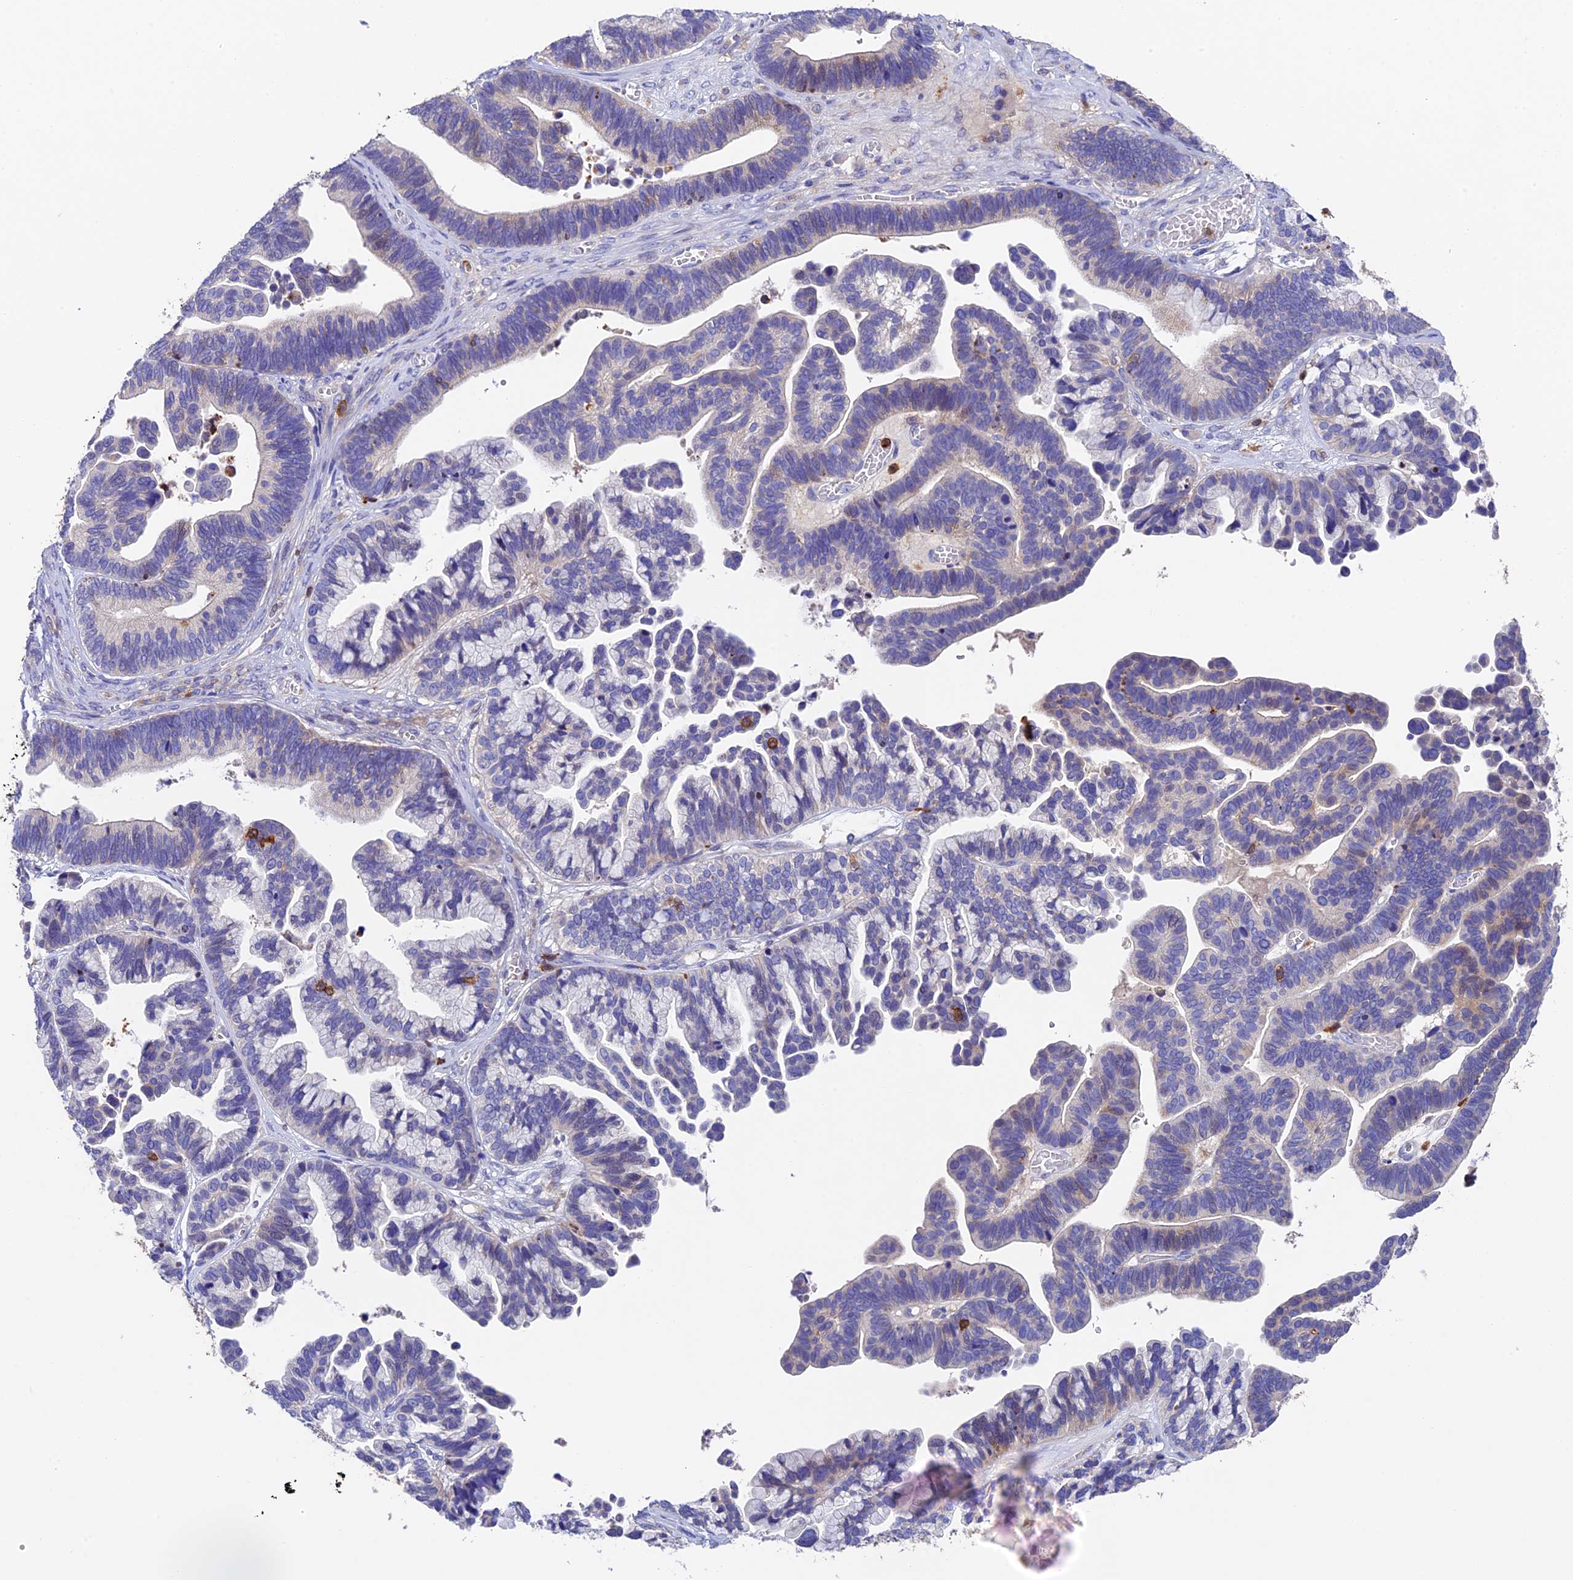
{"staining": {"intensity": "weak", "quantity": "<25%", "location": "cytoplasmic/membranous"}, "tissue": "ovarian cancer", "cell_type": "Tumor cells", "image_type": "cancer", "snomed": [{"axis": "morphology", "description": "Cystadenocarcinoma, serous, NOS"}, {"axis": "topography", "description": "Ovary"}], "caption": "Immunohistochemical staining of serous cystadenocarcinoma (ovarian) demonstrates no significant expression in tumor cells.", "gene": "ADAT1", "patient": {"sex": "female", "age": 56}}